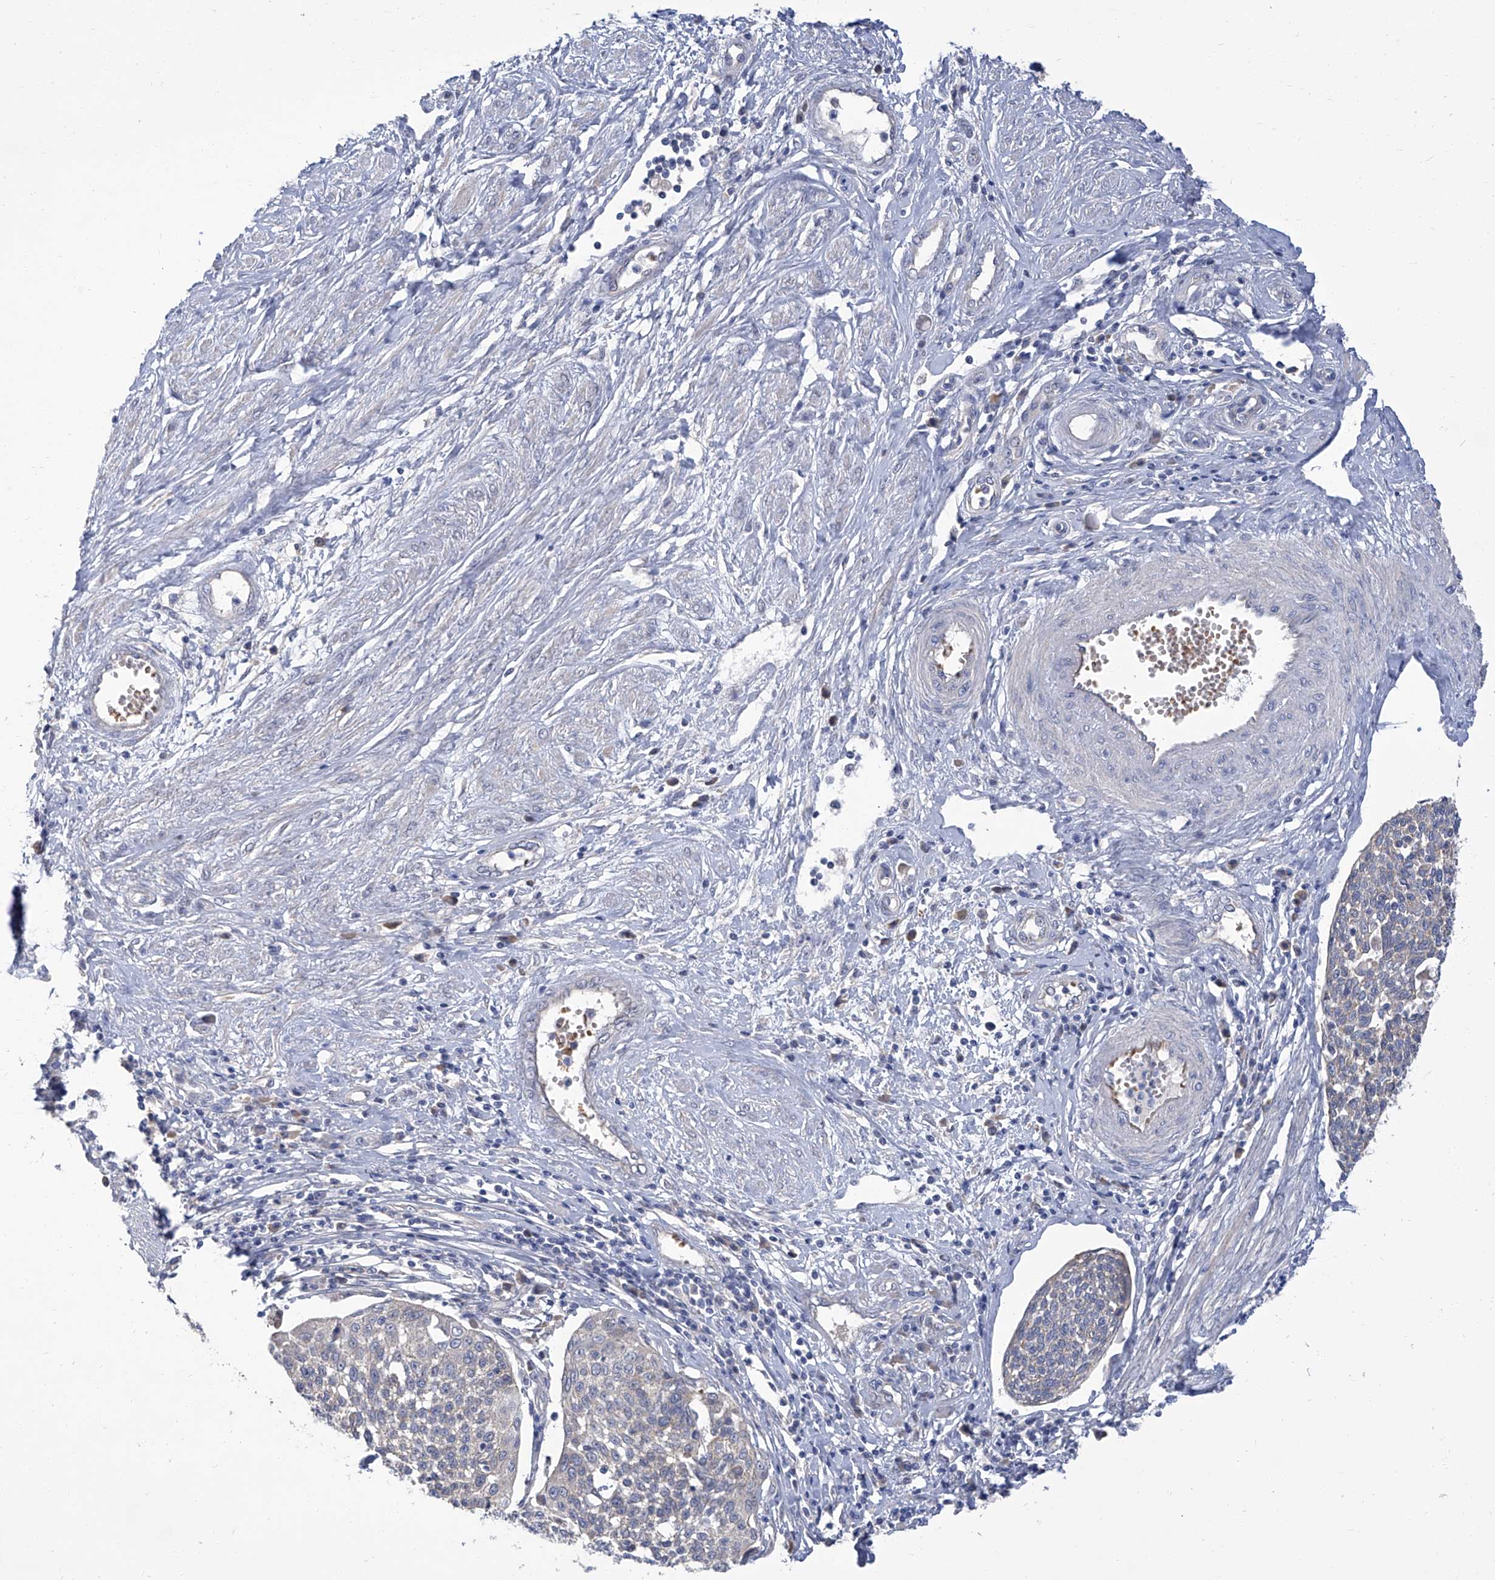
{"staining": {"intensity": "negative", "quantity": "none", "location": "none"}, "tissue": "cervical cancer", "cell_type": "Tumor cells", "image_type": "cancer", "snomed": [{"axis": "morphology", "description": "Squamous cell carcinoma, NOS"}, {"axis": "topography", "description": "Cervix"}], "caption": "Cervical cancer stained for a protein using immunohistochemistry demonstrates no positivity tumor cells.", "gene": "PARD3", "patient": {"sex": "female", "age": 34}}